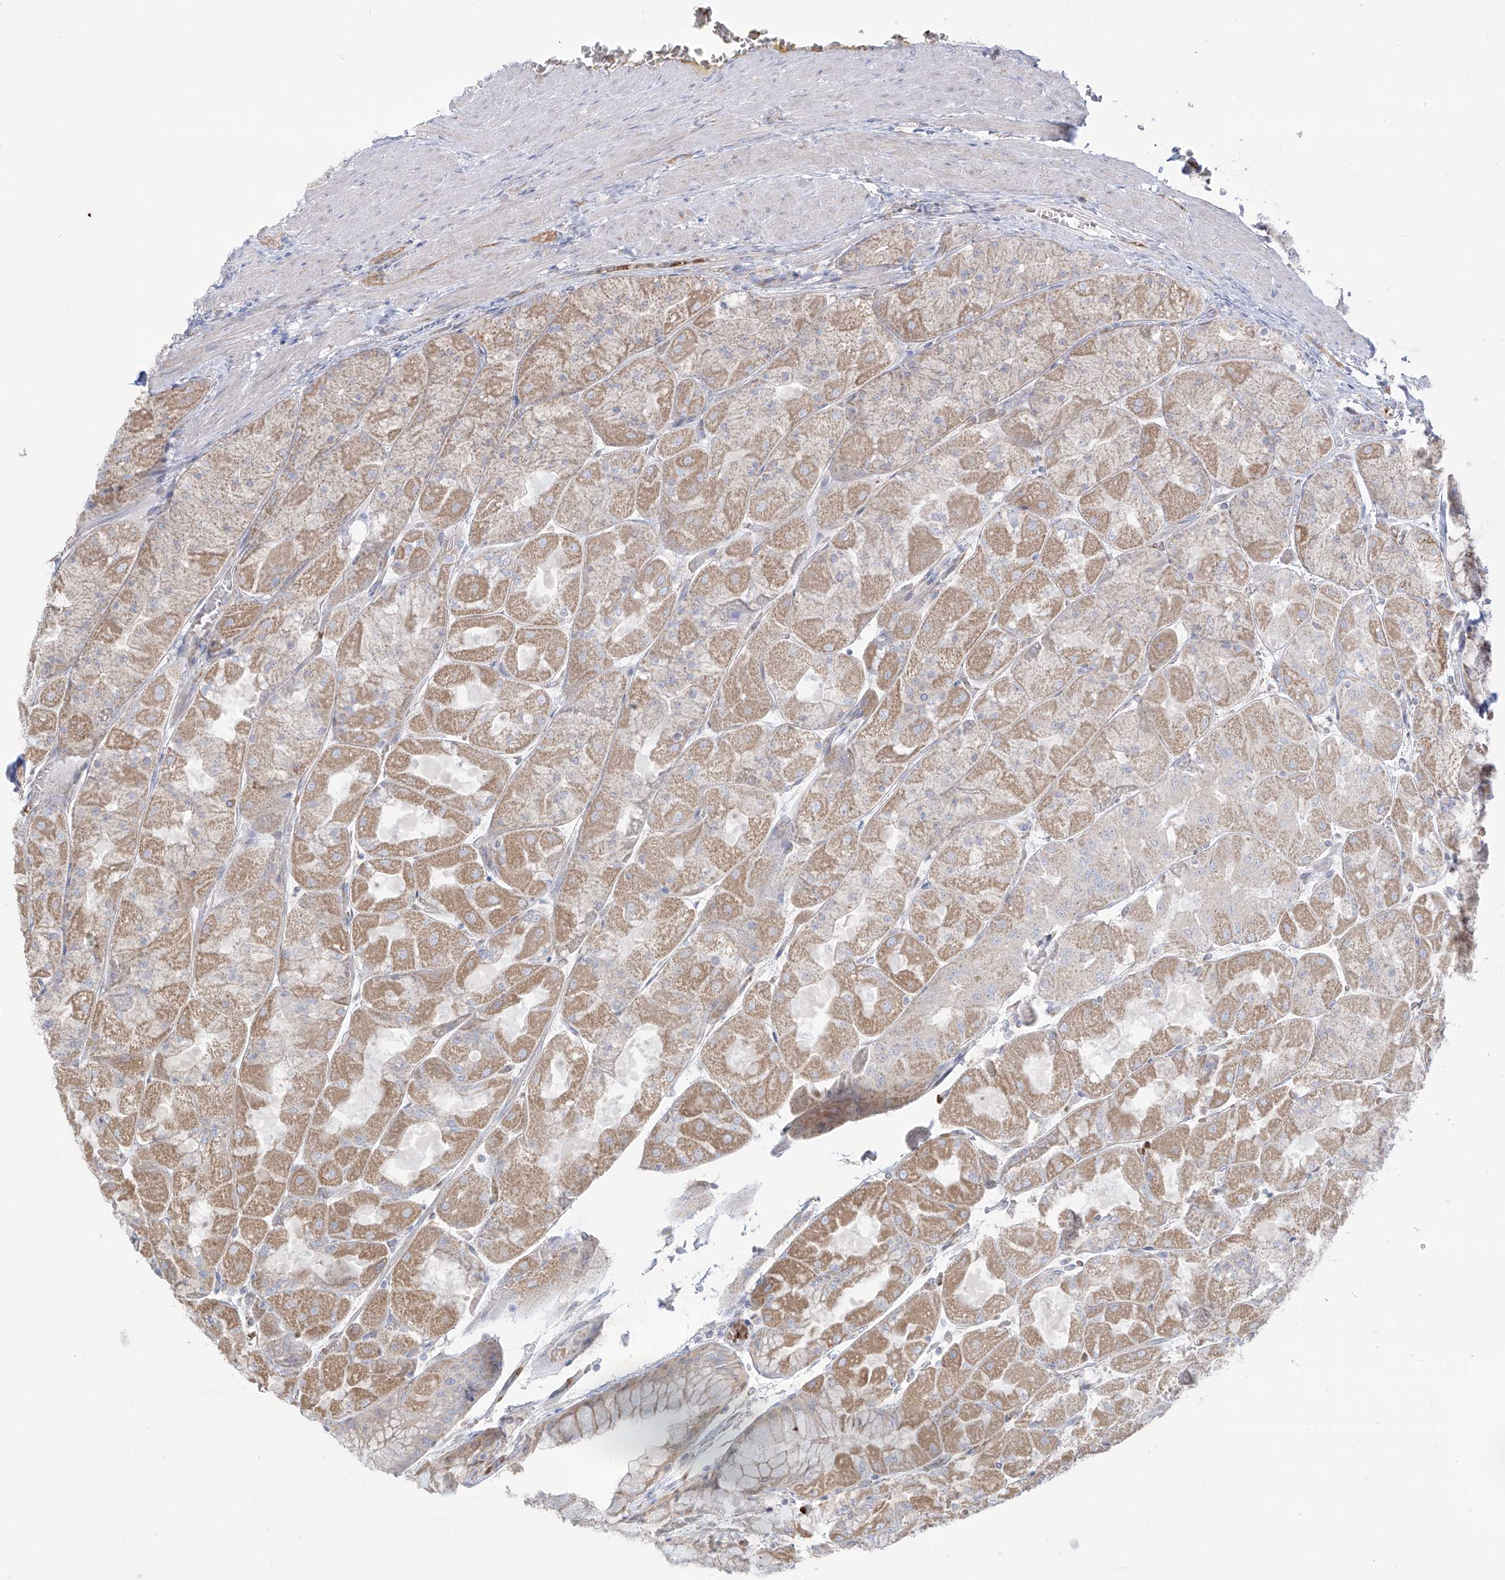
{"staining": {"intensity": "moderate", "quantity": ">75%", "location": "cytoplasmic/membranous"}, "tissue": "stomach", "cell_type": "Glandular cells", "image_type": "normal", "snomed": [{"axis": "morphology", "description": "Normal tissue, NOS"}, {"axis": "topography", "description": "Stomach"}], "caption": "Benign stomach demonstrates moderate cytoplasmic/membranous expression in about >75% of glandular cells, visualized by immunohistochemistry.", "gene": "ARHGEF40", "patient": {"sex": "female", "age": 61}}